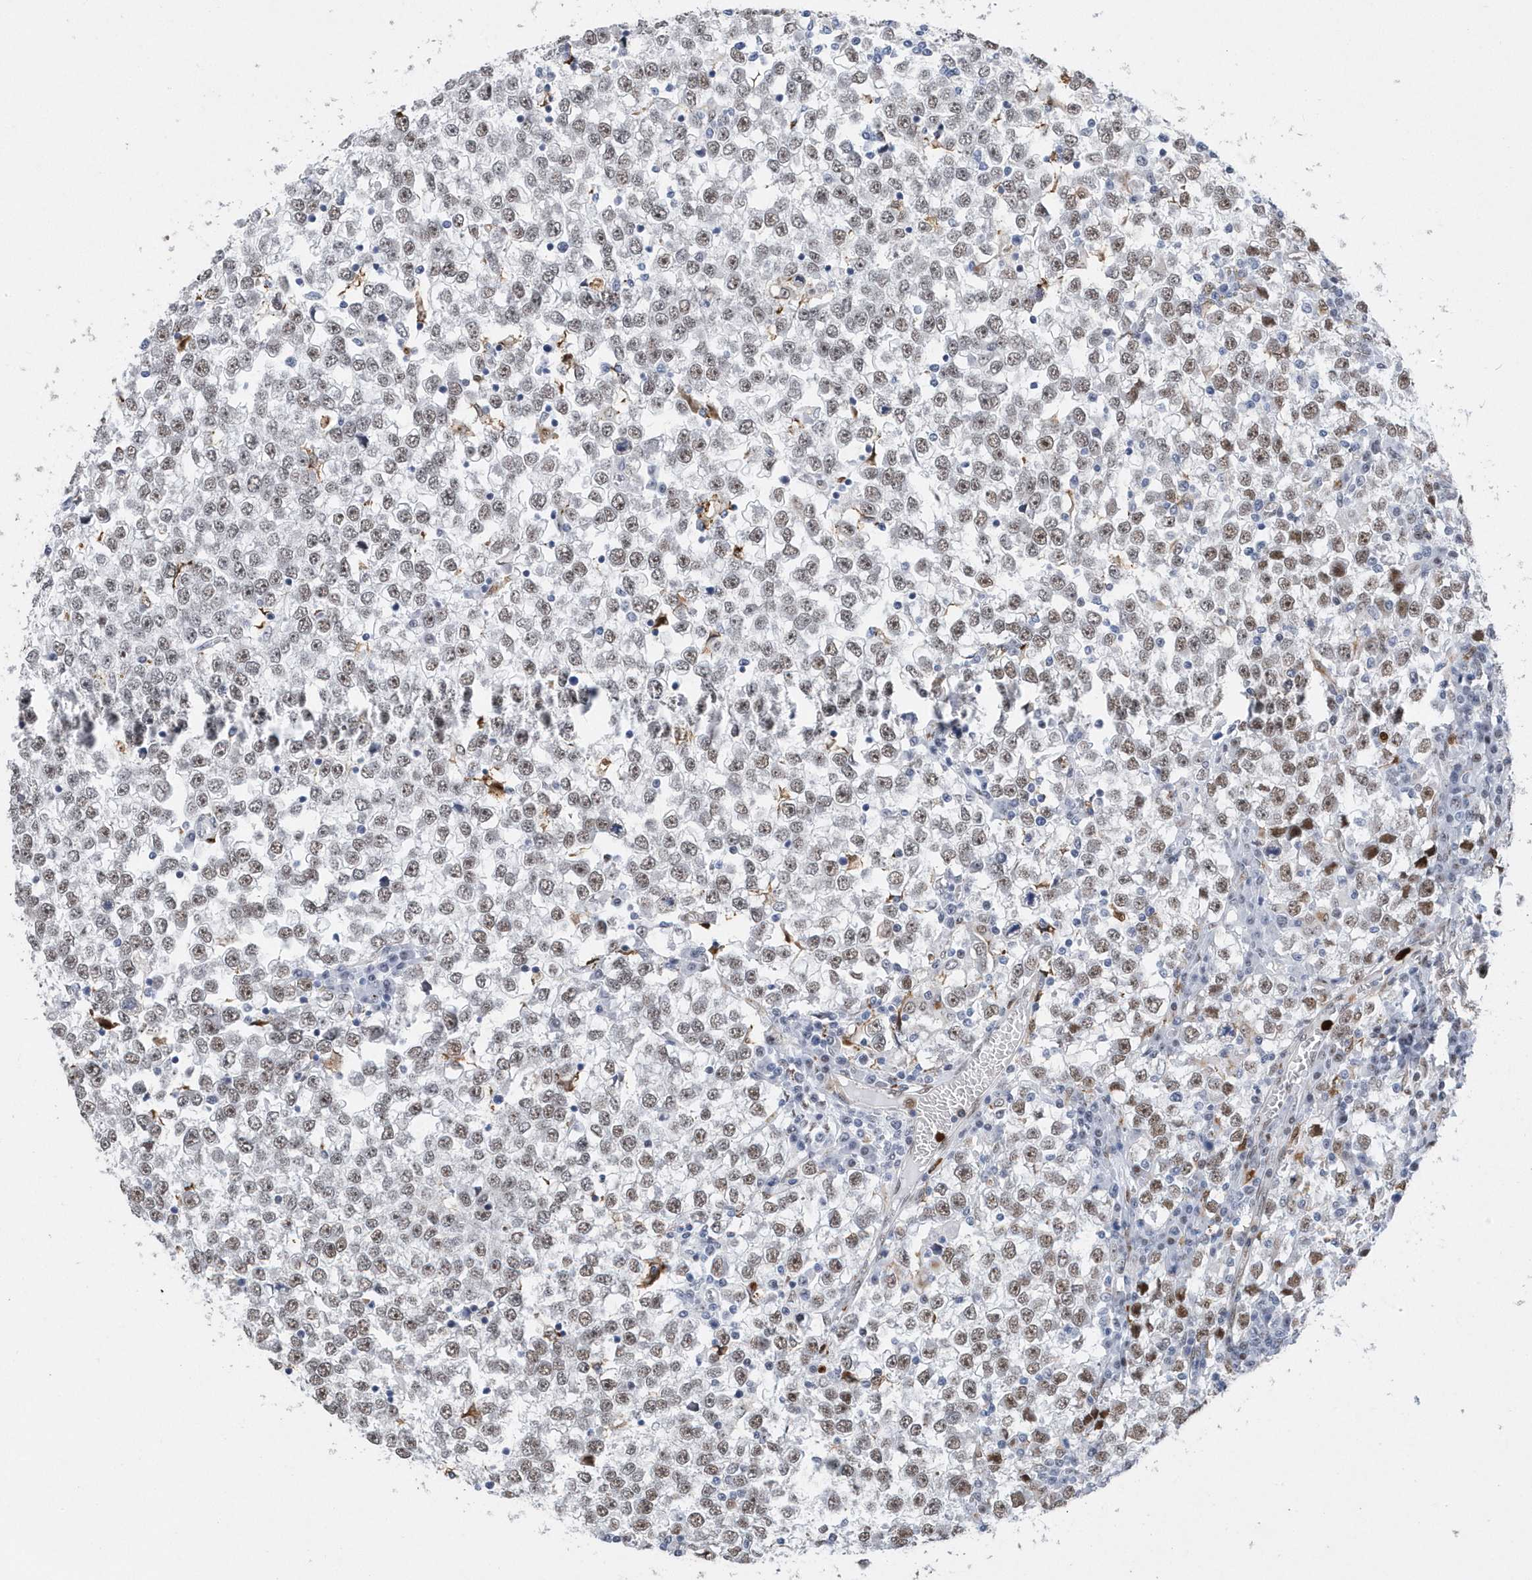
{"staining": {"intensity": "weak", "quantity": "25%-75%", "location": "nuclear"}, "tissue": "testis cancer", "cell_type": "Tumor cells", "image_type": "cancer", "snomed": [{"axis": "morphology", "description": "Seminoma, NOS"}, {"axis": "topography", "description": "Testis"}], "caption": "A photomicrograph showing weak nuclear staining in approximately 25%-75% of tumor cells in testis cancer (seminoma), as visualized by brown immunohistochemical staining.", "gene": "RPP30", "patient": {"sex": "male", "age": 65}}